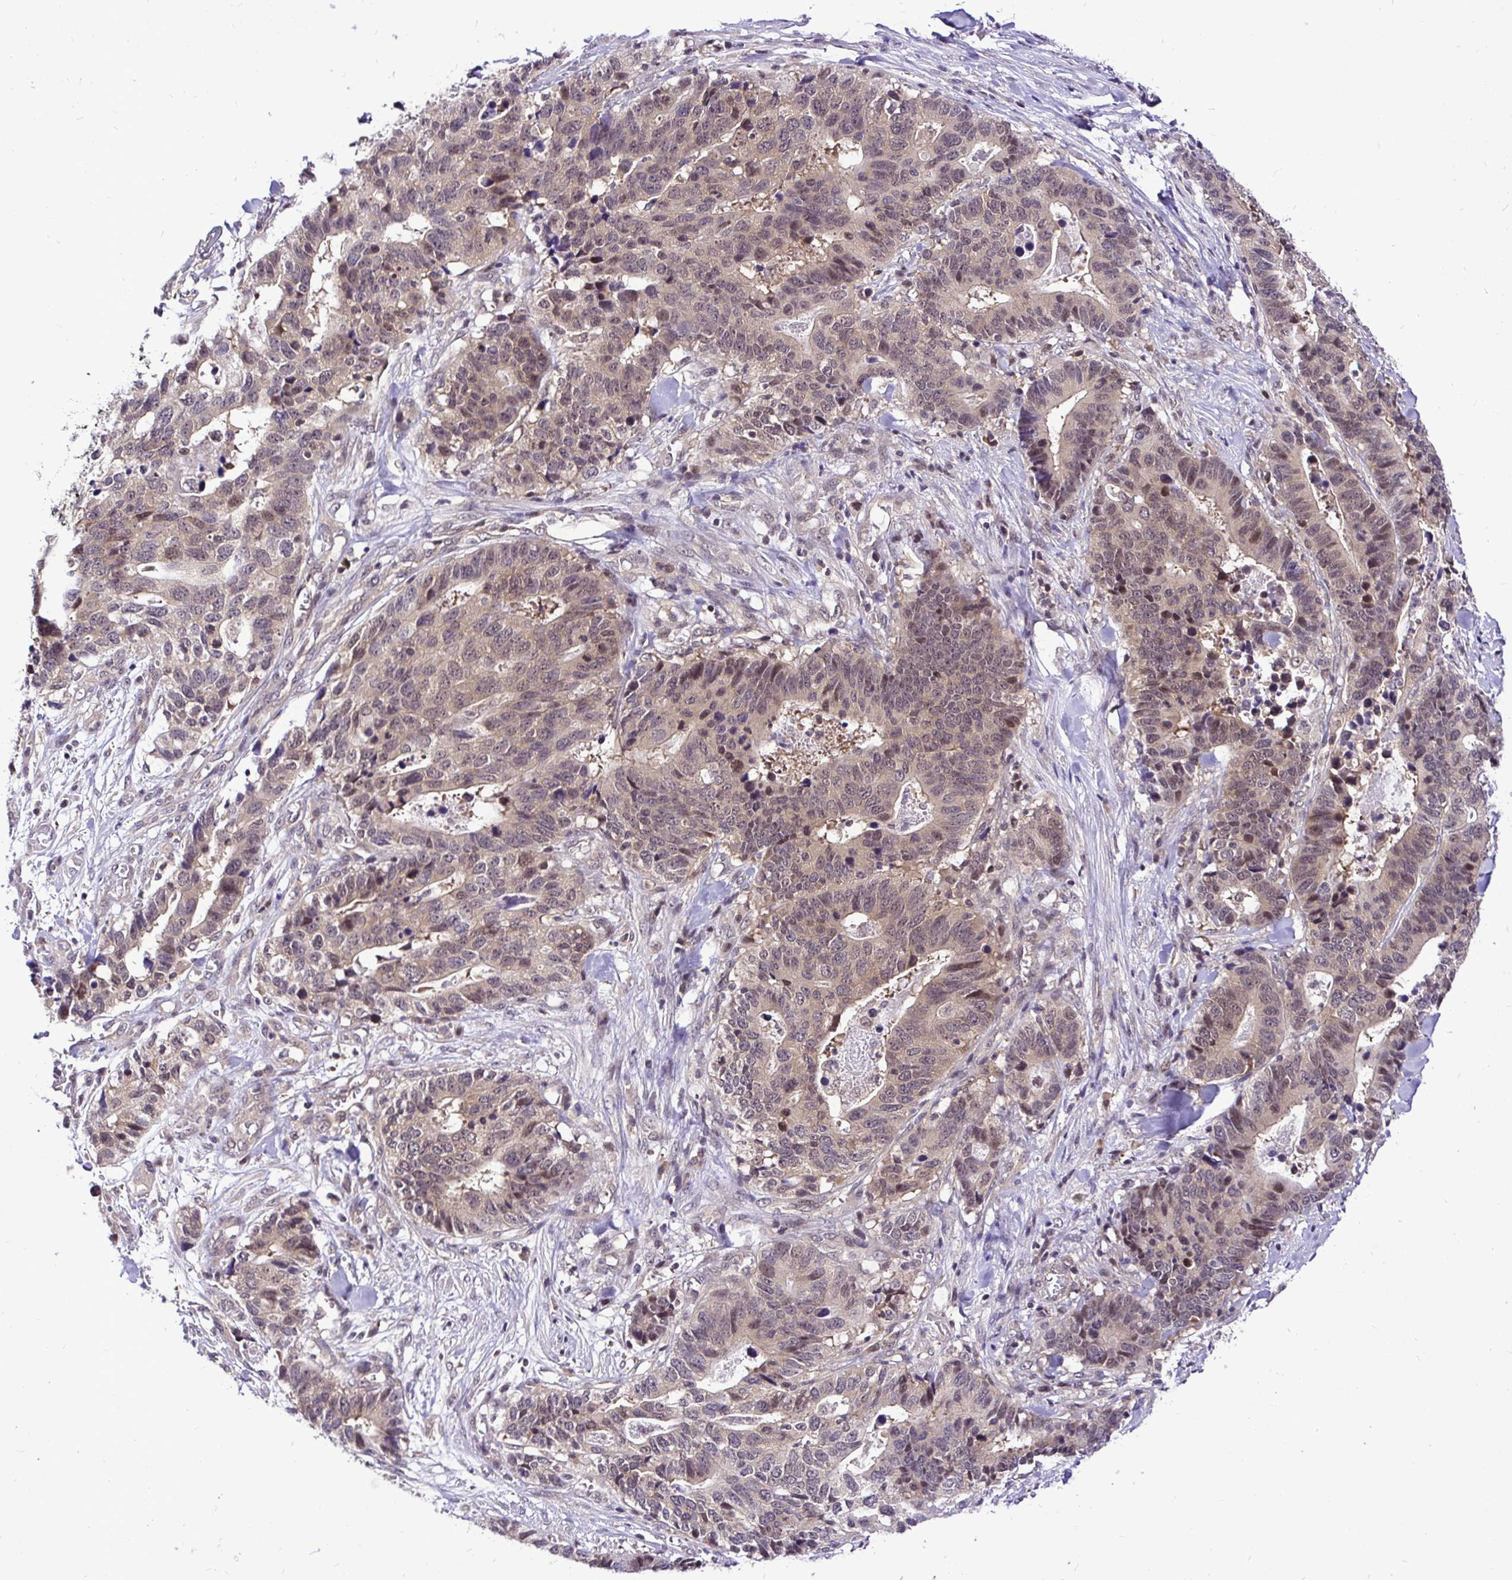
{"staining": {"intensity": "weak", "quantity": "25%-75%", "location": "cytoplasmic/membranous,nuclear"}, "tissue": "stomach cancer", "cell_type": "Tumor cells", "image_type": "cancer", "snomed": [{"axis": "morphology", "description": "Adenocarcinoma, NOS"}, {"axis": "topography", "description": "Stomach, upper"}], "caption": "A micrograph showing weak cytoplasmic/membranous and nuclear expression in about 25%-75% of tumor cells in stomach adenocarcinoma, as visualized by brown immunohistochemical staining.", "gene": "UBE2M", "patient": {"sex": "female", "age": 67}}